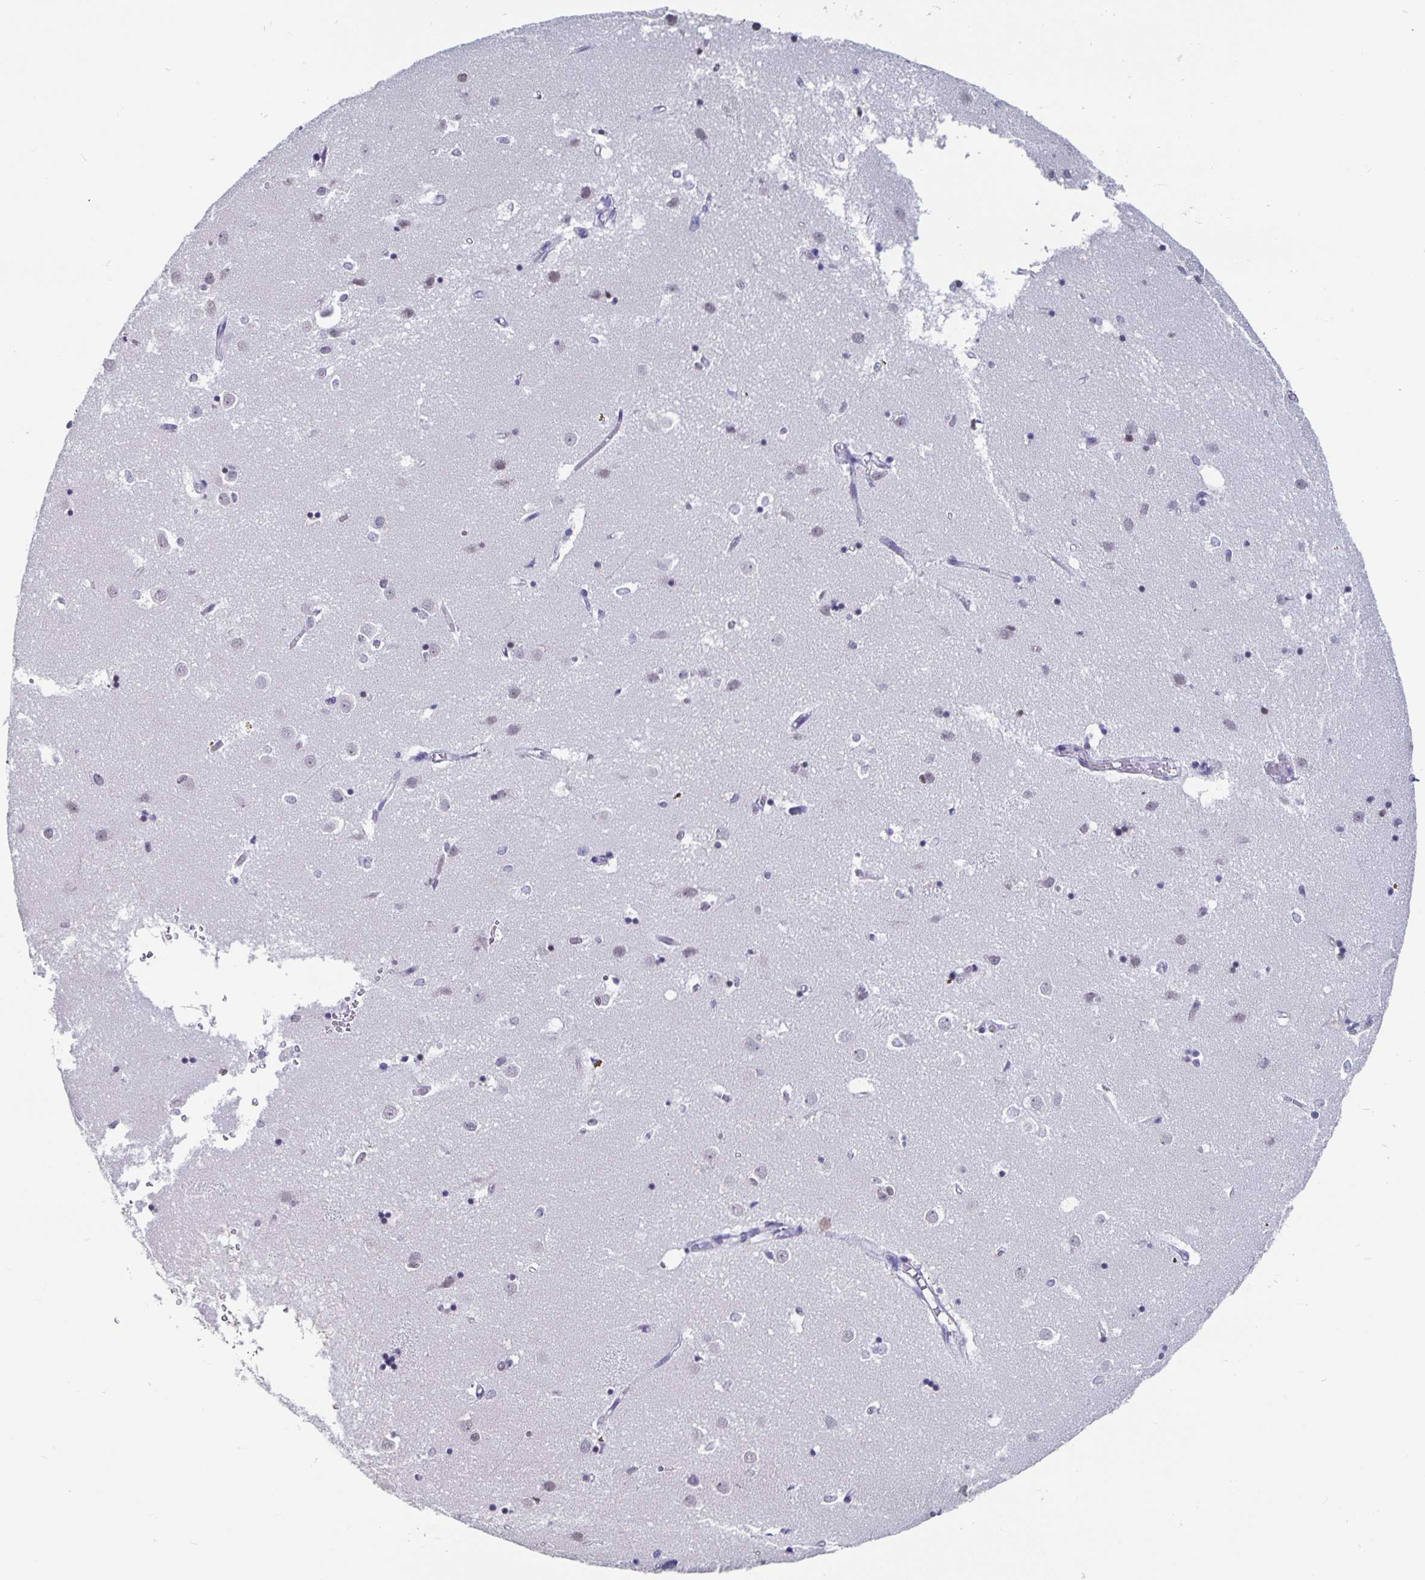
{"staining": {"intensity": "moderate", "quantity": "<25%", "location": "nuclear"}, "tissue": "caudate", "cell_type": "Glial cells", "image_type": "normal", "snomed": [{"axis": "morphology", "description": "Normal tissue, NOS"}, {"axis": "topography", "description": "Lateral ventricle wall"}], "caption": "Human caudate stained with a protein marker reveals moderate staining in glial cells.", "gene": "OLIG2", "patient": {"sex": "male", "age": 54}}